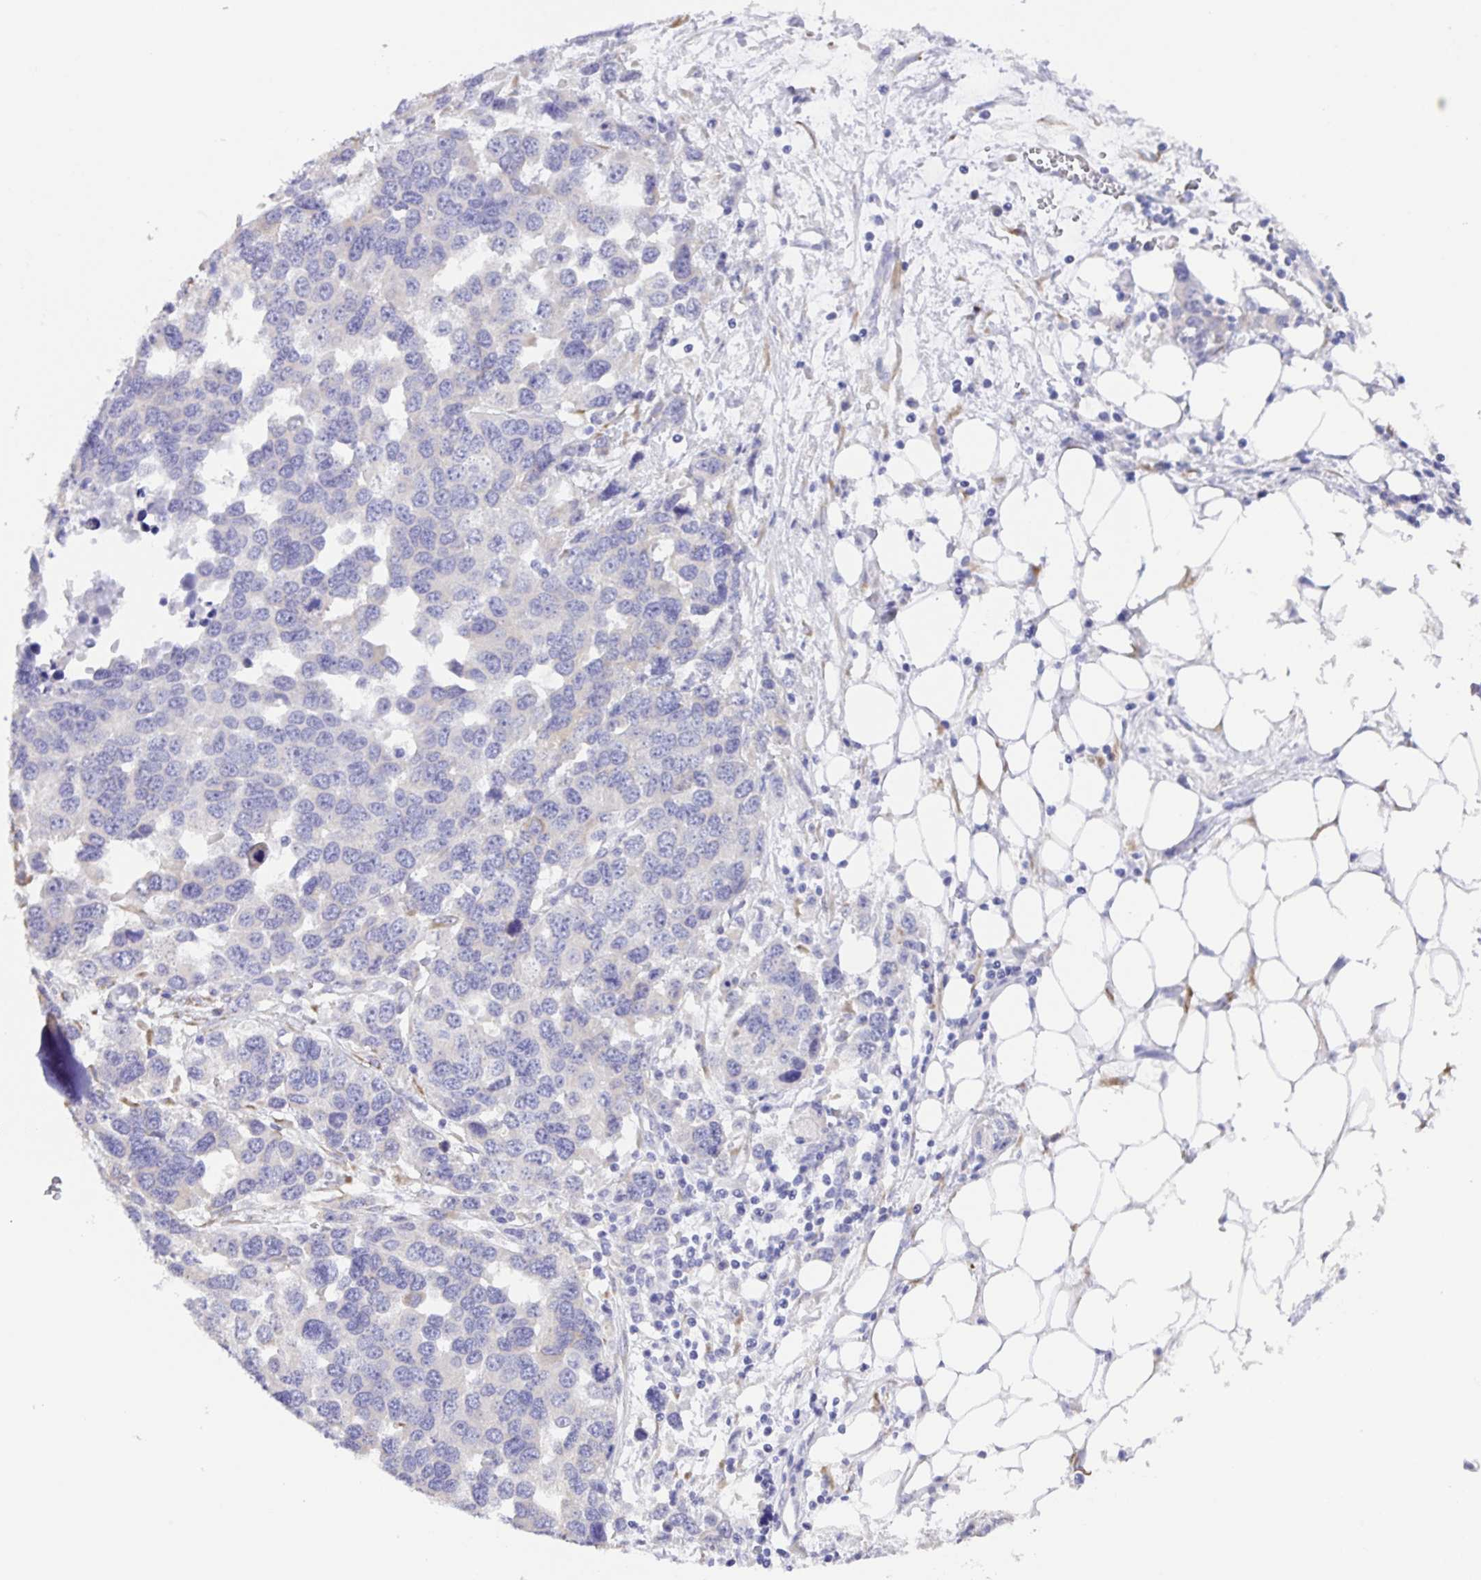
{"staining": {"intensity": "negative", "quantity": "none", "location": "none"}, "tissue": "ovarian cancer", "cell_type": "Tumor cells", "image_type": "cancer", "snomed": [{"axis": "morphology", "description": "Cystadenocarcinoma, serous, NOS"}, {"axis": "topography", "description": "Ovary"}], "caption": "Immunohistochemistry (IHC) histopathology image of human serous cystadenocarcinoma (ovarian) stained for a protein (brown), which shows no expression in tumor cells. (Immunohistochemistry, brightfield microscopy, high magnification).", "gene": "PRR36", "patient": {"sex": "female", "age": 76}}